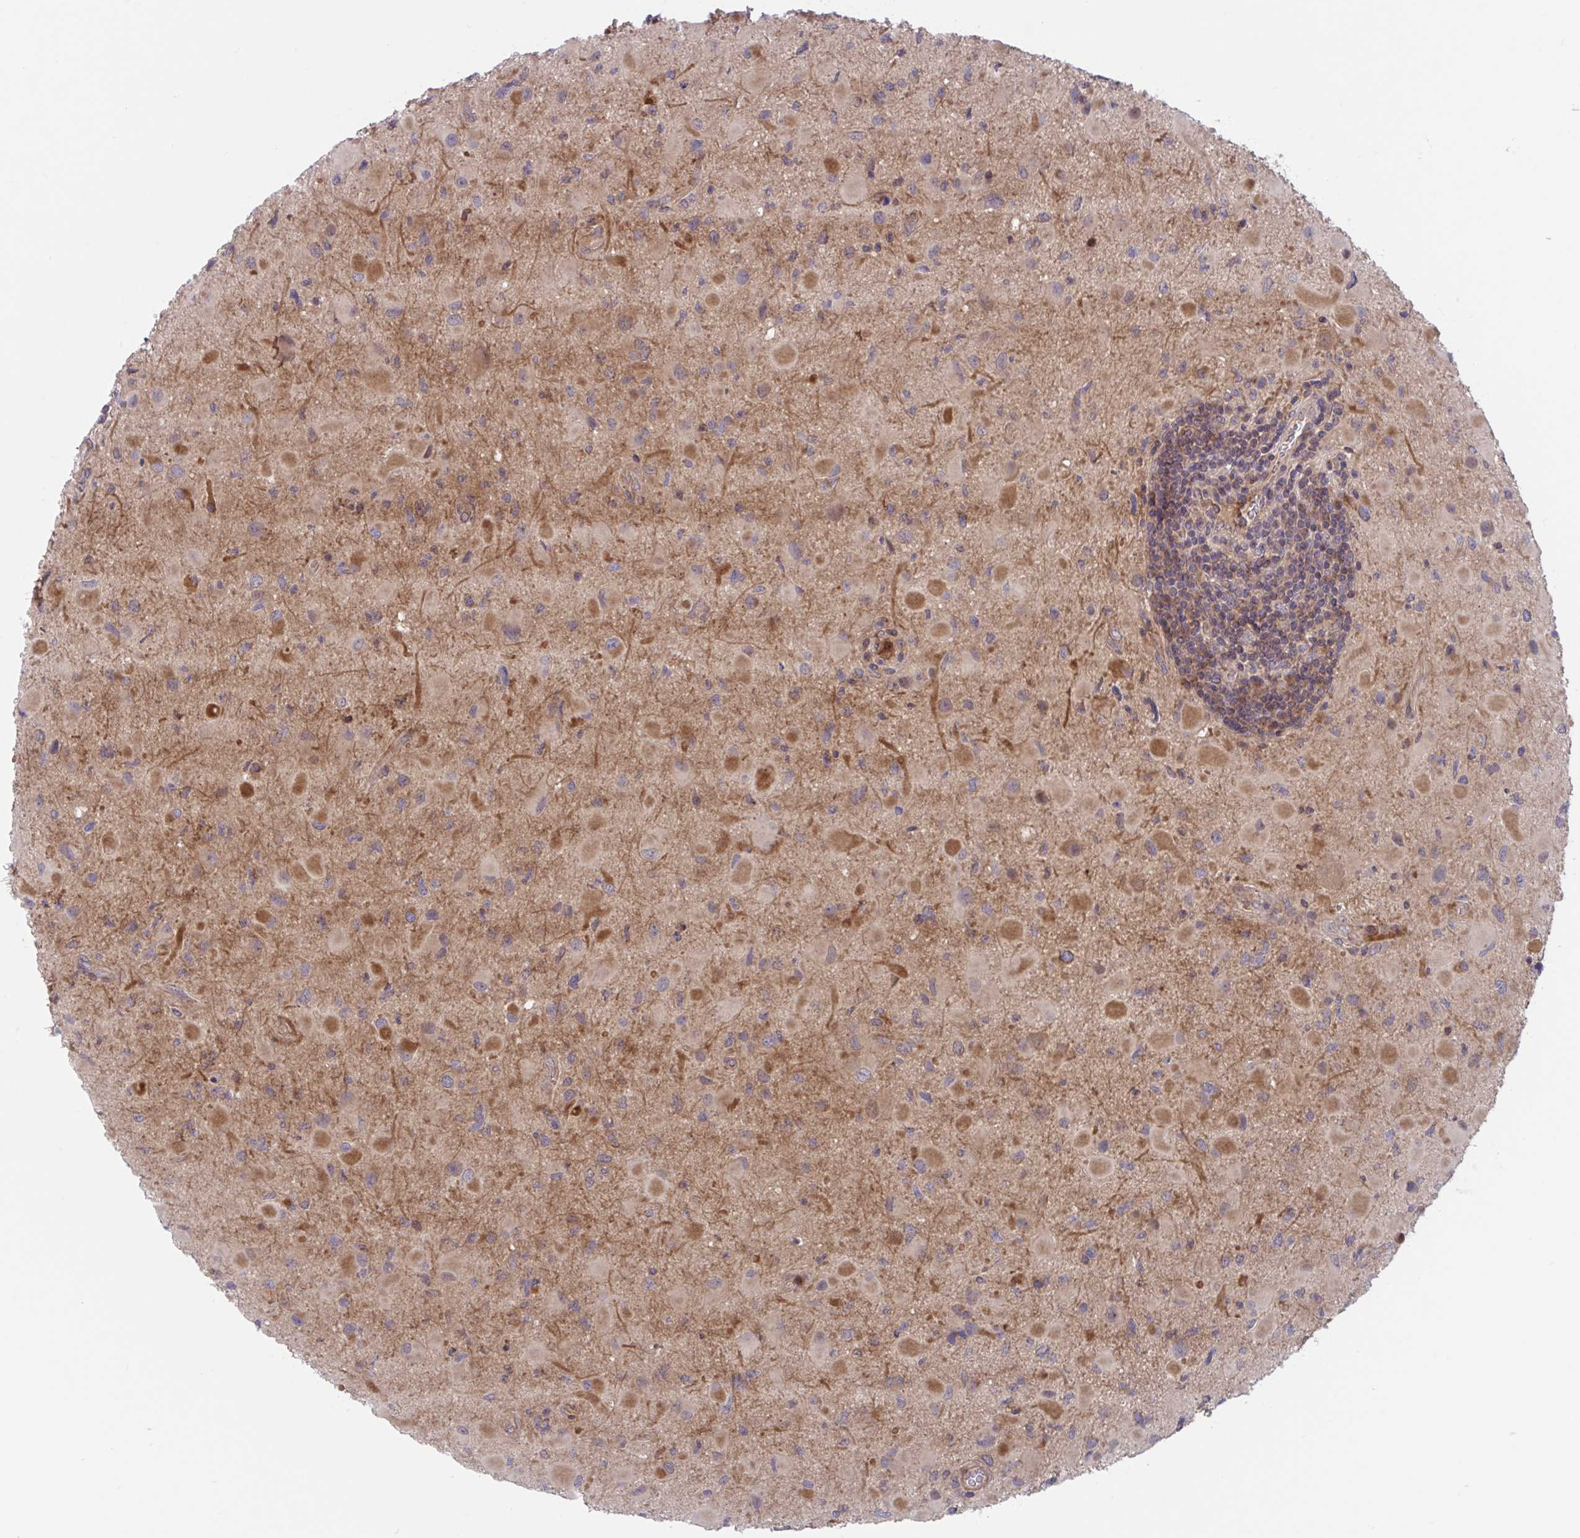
{"staining": {"intensity": "moderate", "quantity": "25%-75%", "location": "cytoplasmic/membranous"}, "tissue": "glioma", "cell_type": "Tumor cells", "image_type": "cancer", "snomed": [{"axis": "morphology", "description": "Glioma, malignant, Low grade"}, {"axis": "topography", "description": "Brain"}], "caption": "A high-resolution photomicrograph shows immunohistochemistry staining of low-grade glioma (malignant), which displays moderate cytoplasmic/membranous positivity in about 25%-75% of tumor cells.", "gene": "LMNTD2", "patient": {"sex": "female", "age": 32}}